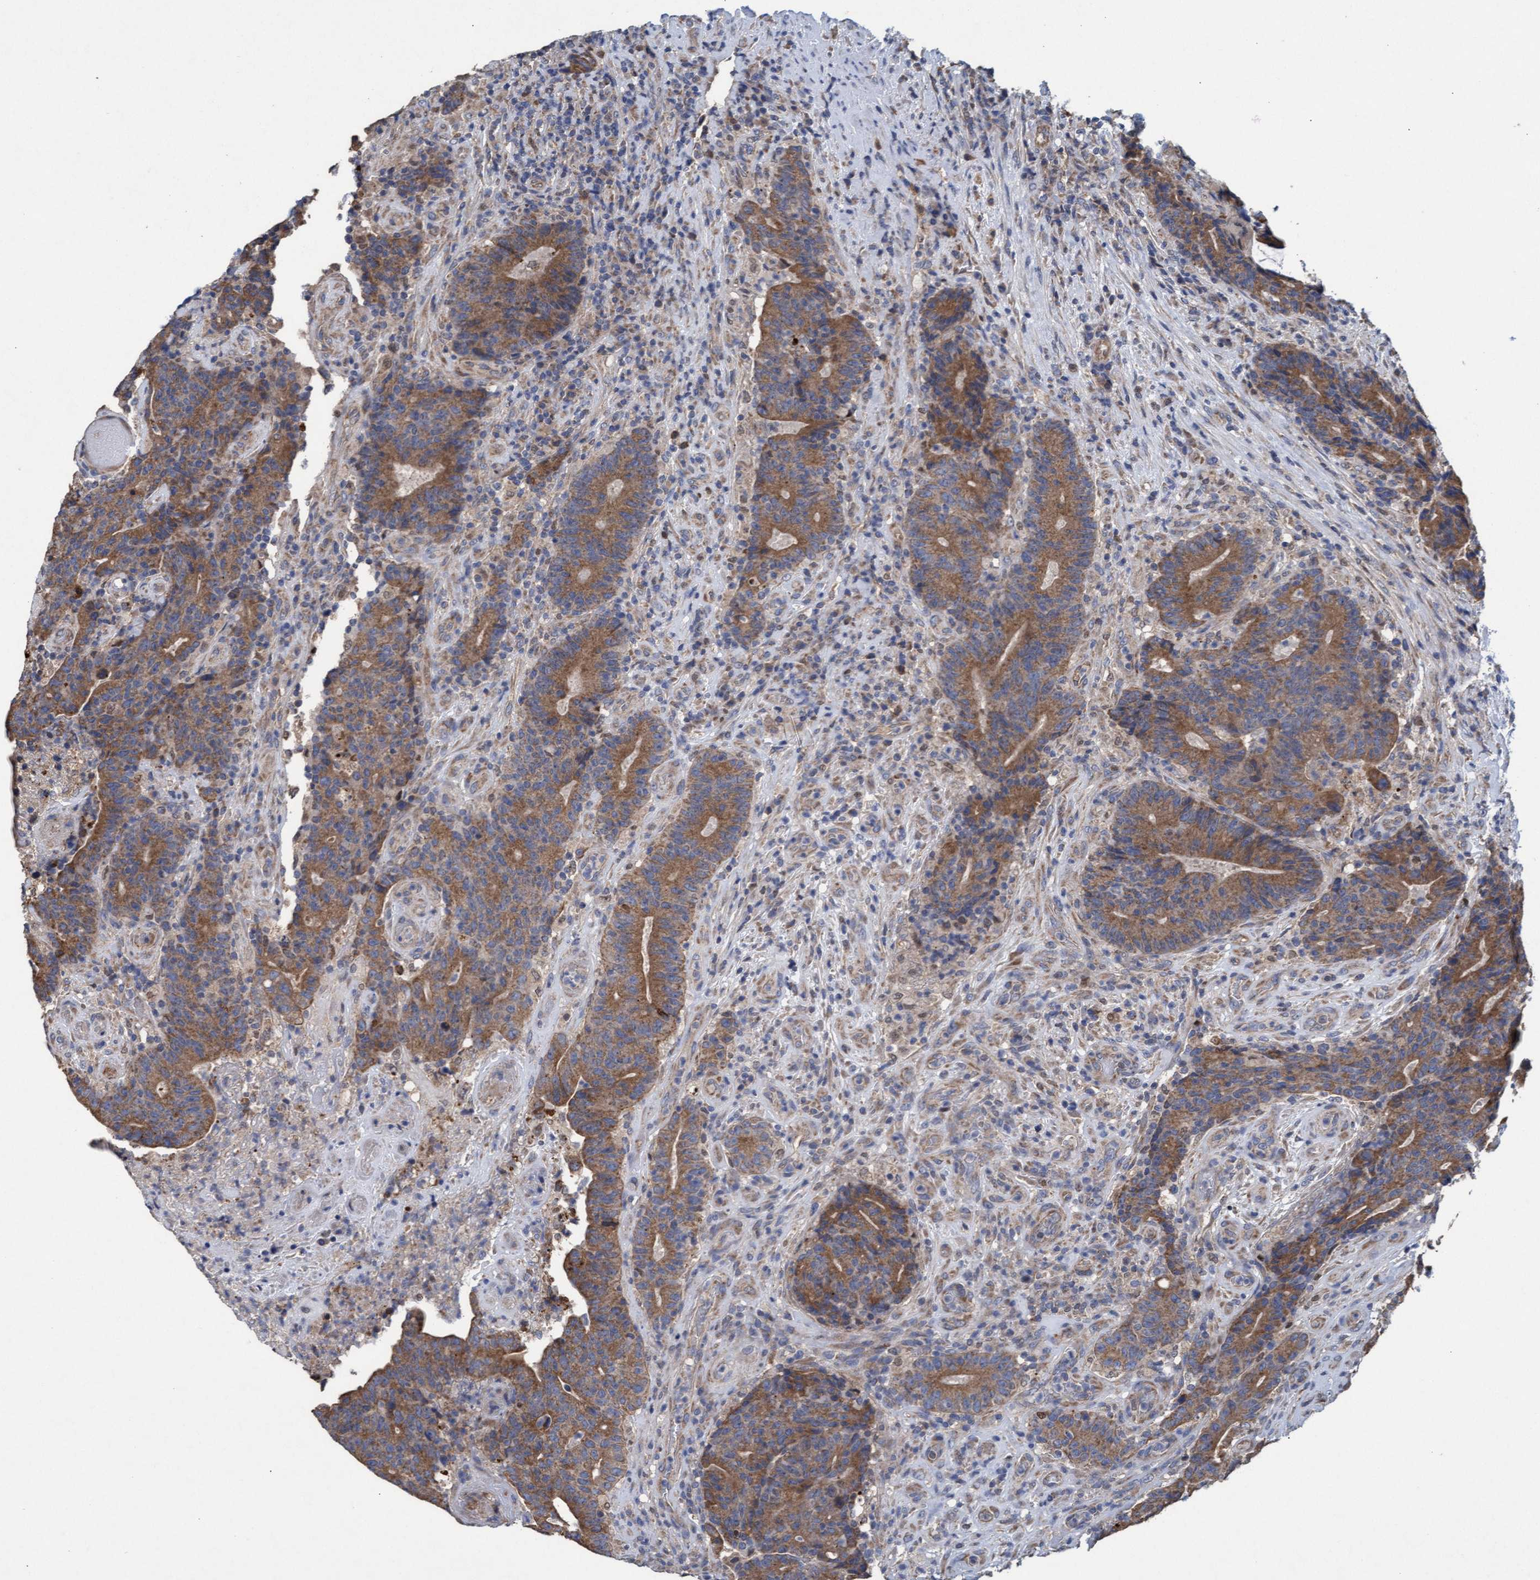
{"staining": {"intensity": "moderate", "quantity": ">75%", "location": "cytoplasmic/membranous"}, "tissue": "colorectal cancer", "cell_type": "Tumor cells", "image_type": "cancer", "snomed": [{"axis": "morphology", "description": "Normal tissue, NOS"}, {"axis": "morphology", "description": "Adenocarcinoma, NOS"}, {"axis": "topography", "description": "Colon"}], "caption": "The immunohistochemical stain labels moderate cytoplasmic/membranous staining in tumor cells of adenocarcinoma (colorectal) tissue.", "gene": "MRPL38", "patient": {"sex": "female", "age": 75}}